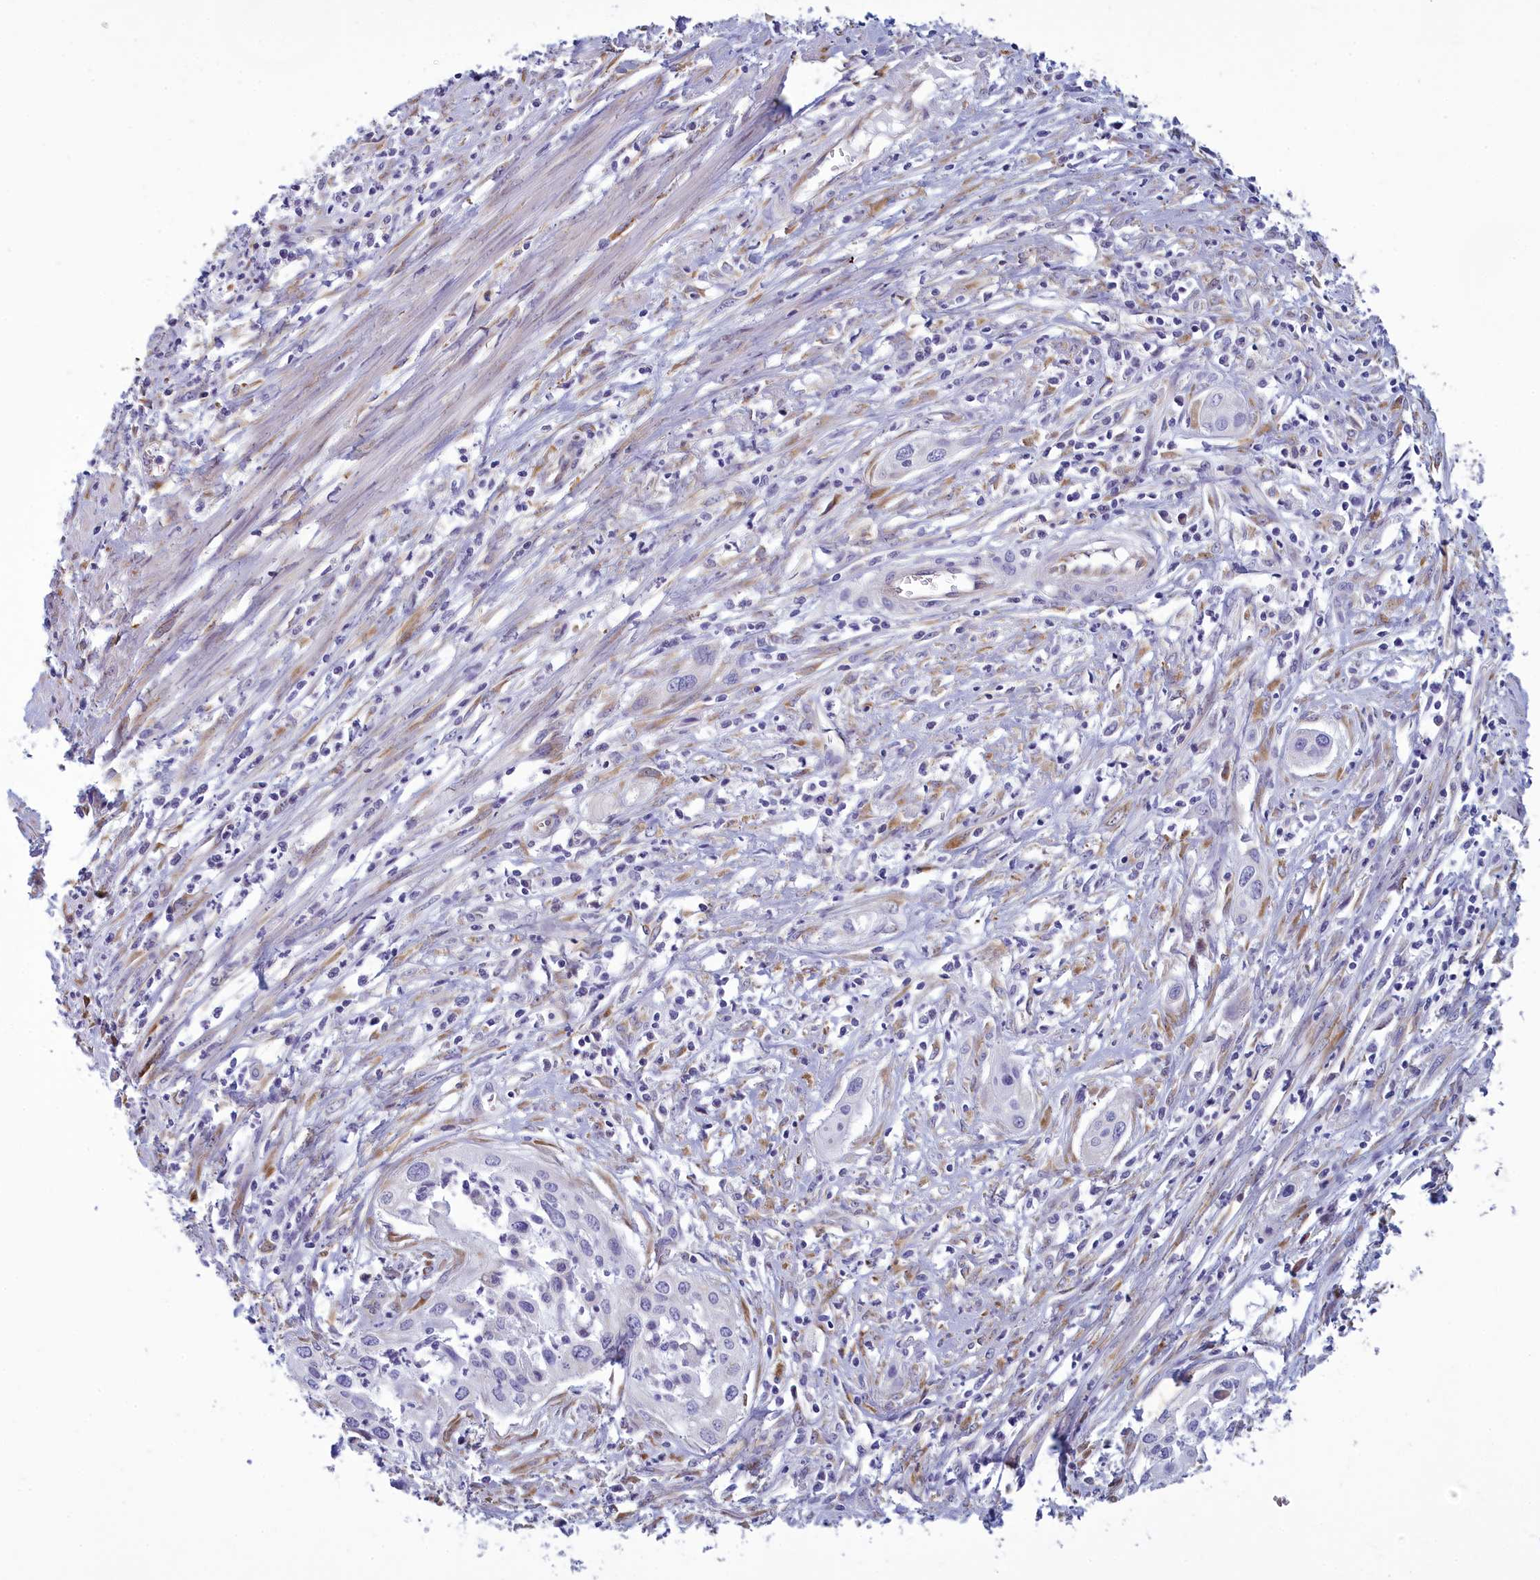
{"staining": {"intensity": "negative", "quantity": "none", "location": "none"}, "tissue": "cervical cancer", "cell_type": "Tumor cells", "image_type": "cancer", "snomed": [{"axis": "morphology", "description": "Squamous cell carcinoma, NOS"}, {"axis": "topography", "description": "Cervix"}], "caption": "Tumor cells are negative for brown protein staining in cervical cancer (squamous cell carcinoma).", "gene": "CENATAC", "patient": {"sex": "female", "age": 34}}